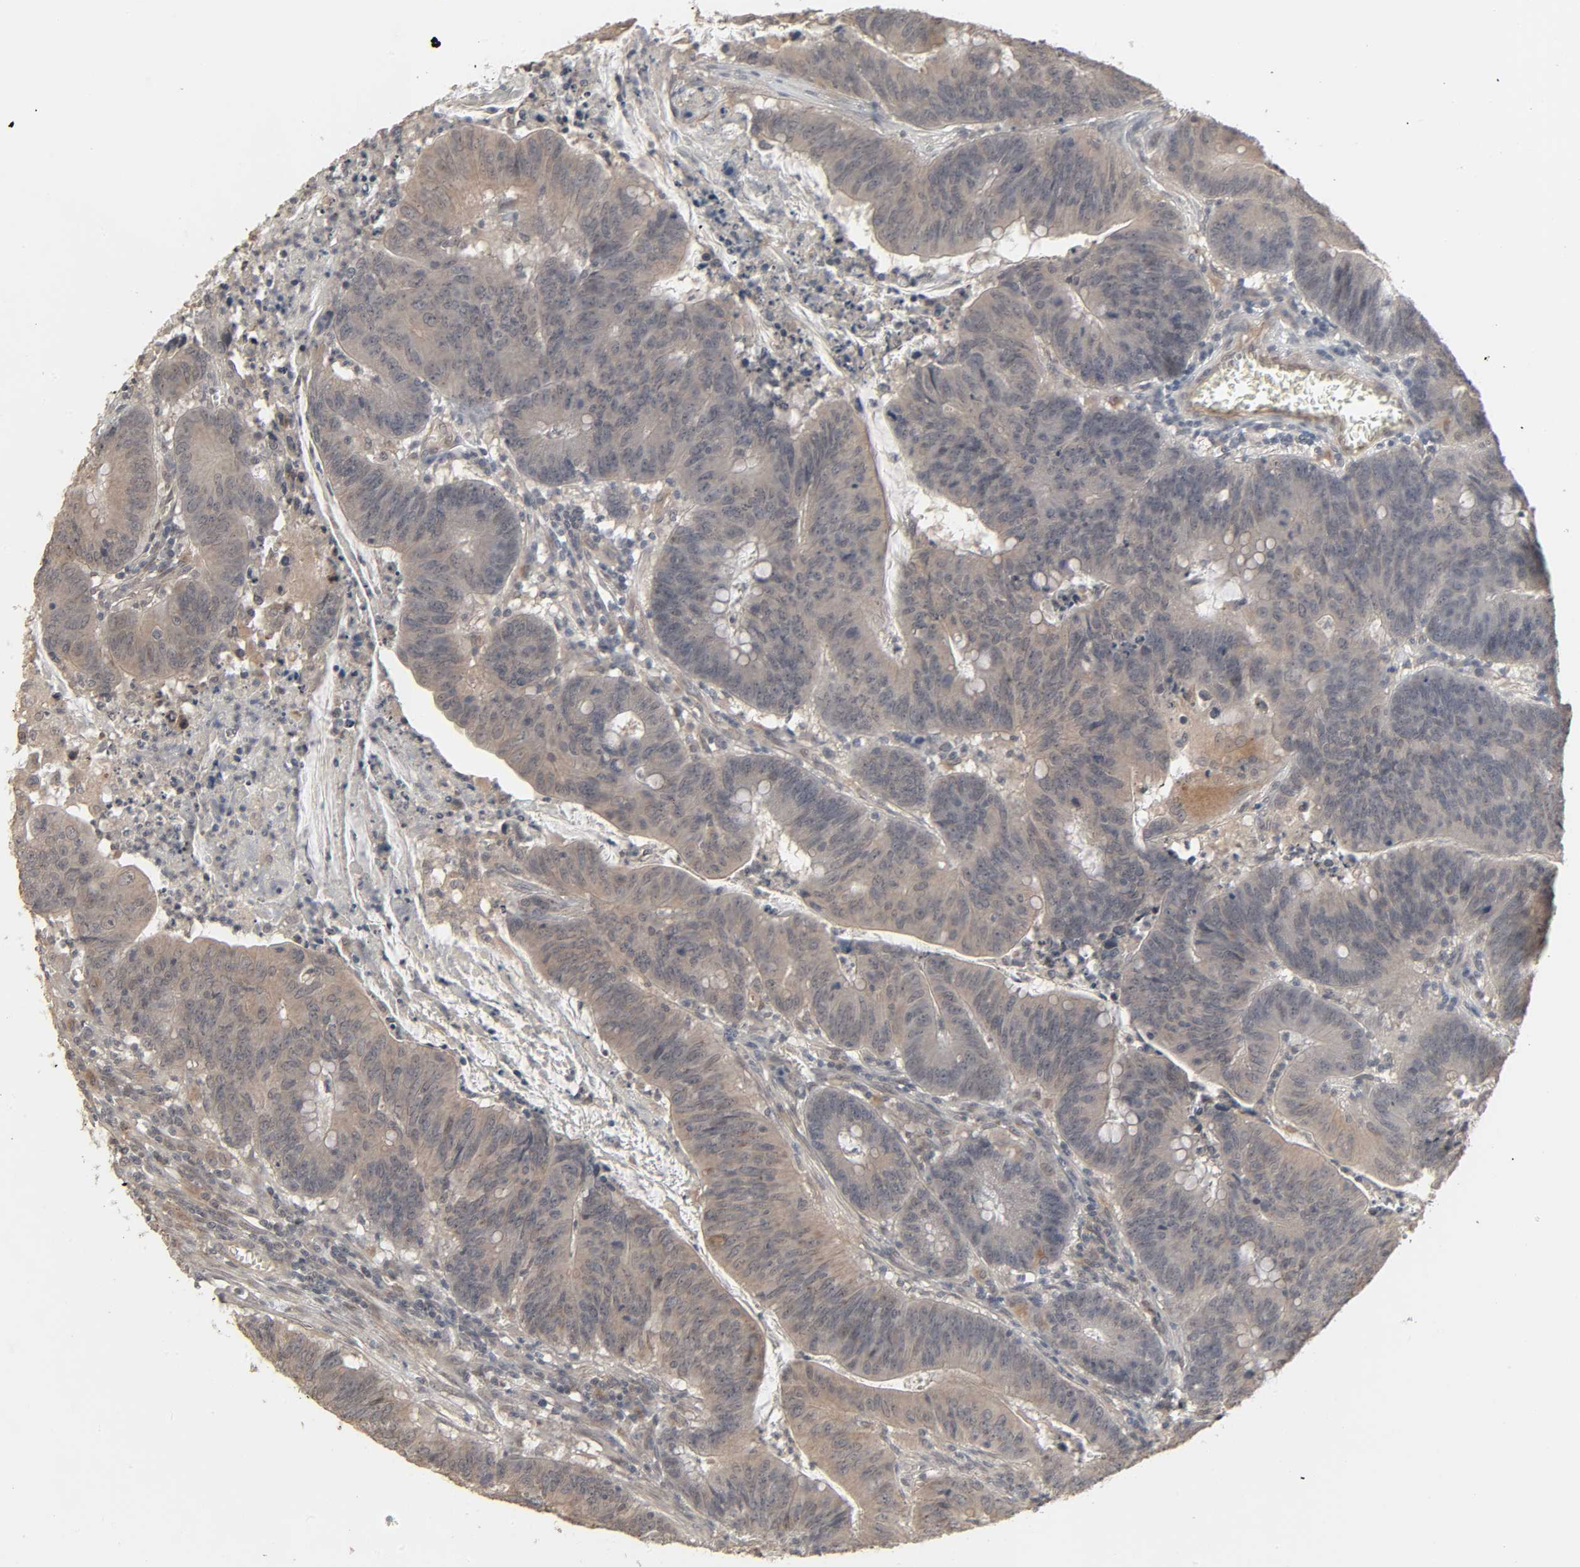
{"staining": {"intensity": "weak", "quantity": ">75%", "location": "cytoplasmic/membranous"}, "tissue": "colorectal cancer", "cell_type": "Tumor cells", "image_type": "cancer", "snomed": [{"axis": "morphology", "description": "Adenocarcinoma, NOS"}, {"axis": "topography", "description": "Colon"}], "caption": "Immunohistochemical staining of human colorectal adenocarcinoma displays low levels of weak cytoplasmic/membranous positivity in approximately >75% of tumor cells. (DAB IHC with brightfield microscopy, high magnification).", "gene": "ZNF222", "patient": {"sex": "male", "age": 45}}